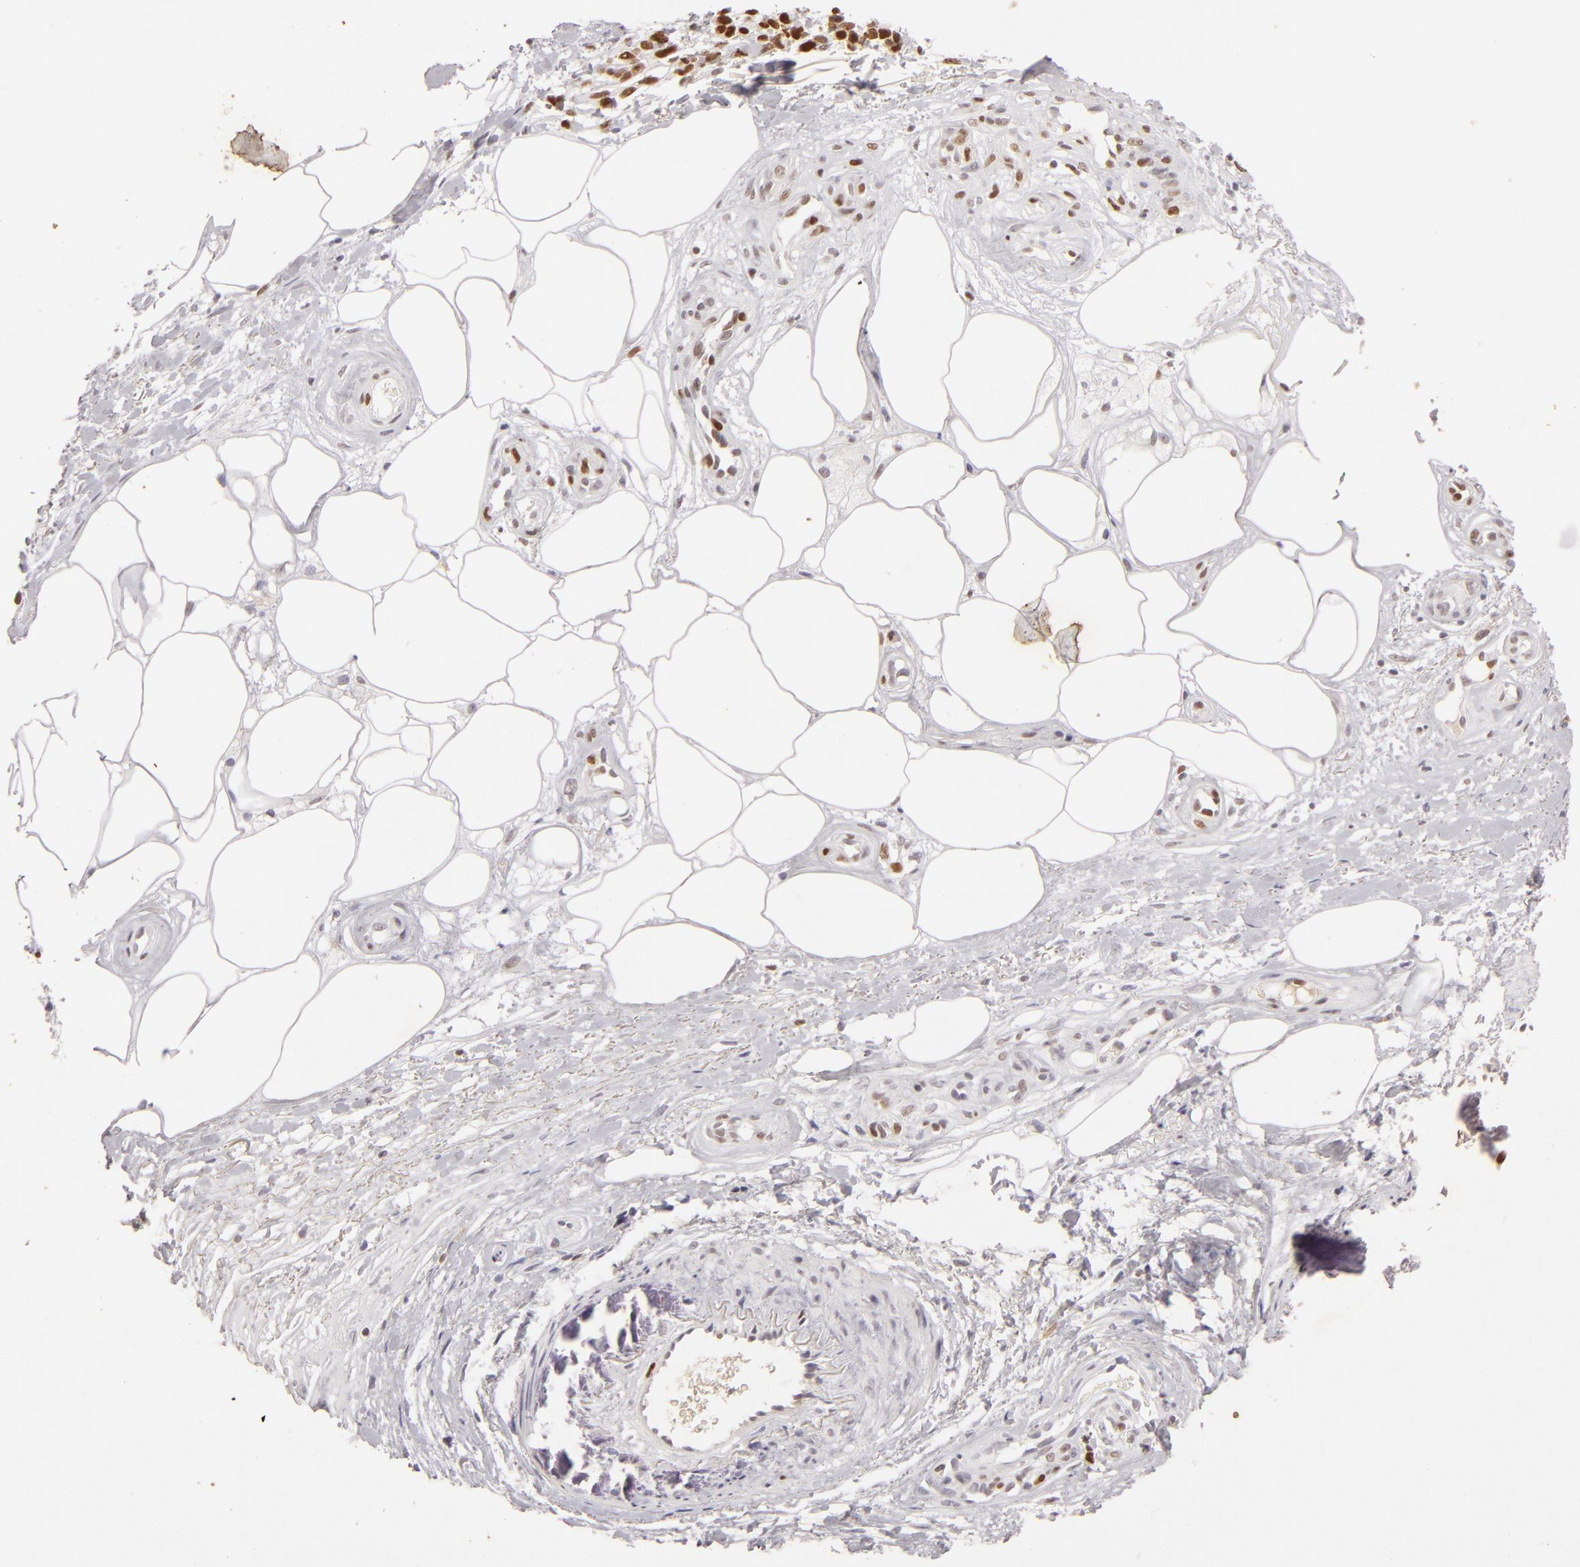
{"staining": {"intensity": "strong", "quantity": ">75%", "location": "nuclear"}, "tissue": "melanoma", "cell_type": "Tumor cells", "image_type": "cancer", "snomed": [{"axis": "morphology", "description": "Malignant melanoma, NOS"}, {"axis": "topography", "description": "Skin"}], "caption": "Immunohistochemical staining of malignant melanoma displays strong nuclear protein staining in about >75% of tumor cells.", "gene": "FEN1", "patient": {"sex": "female", "age": 85}}